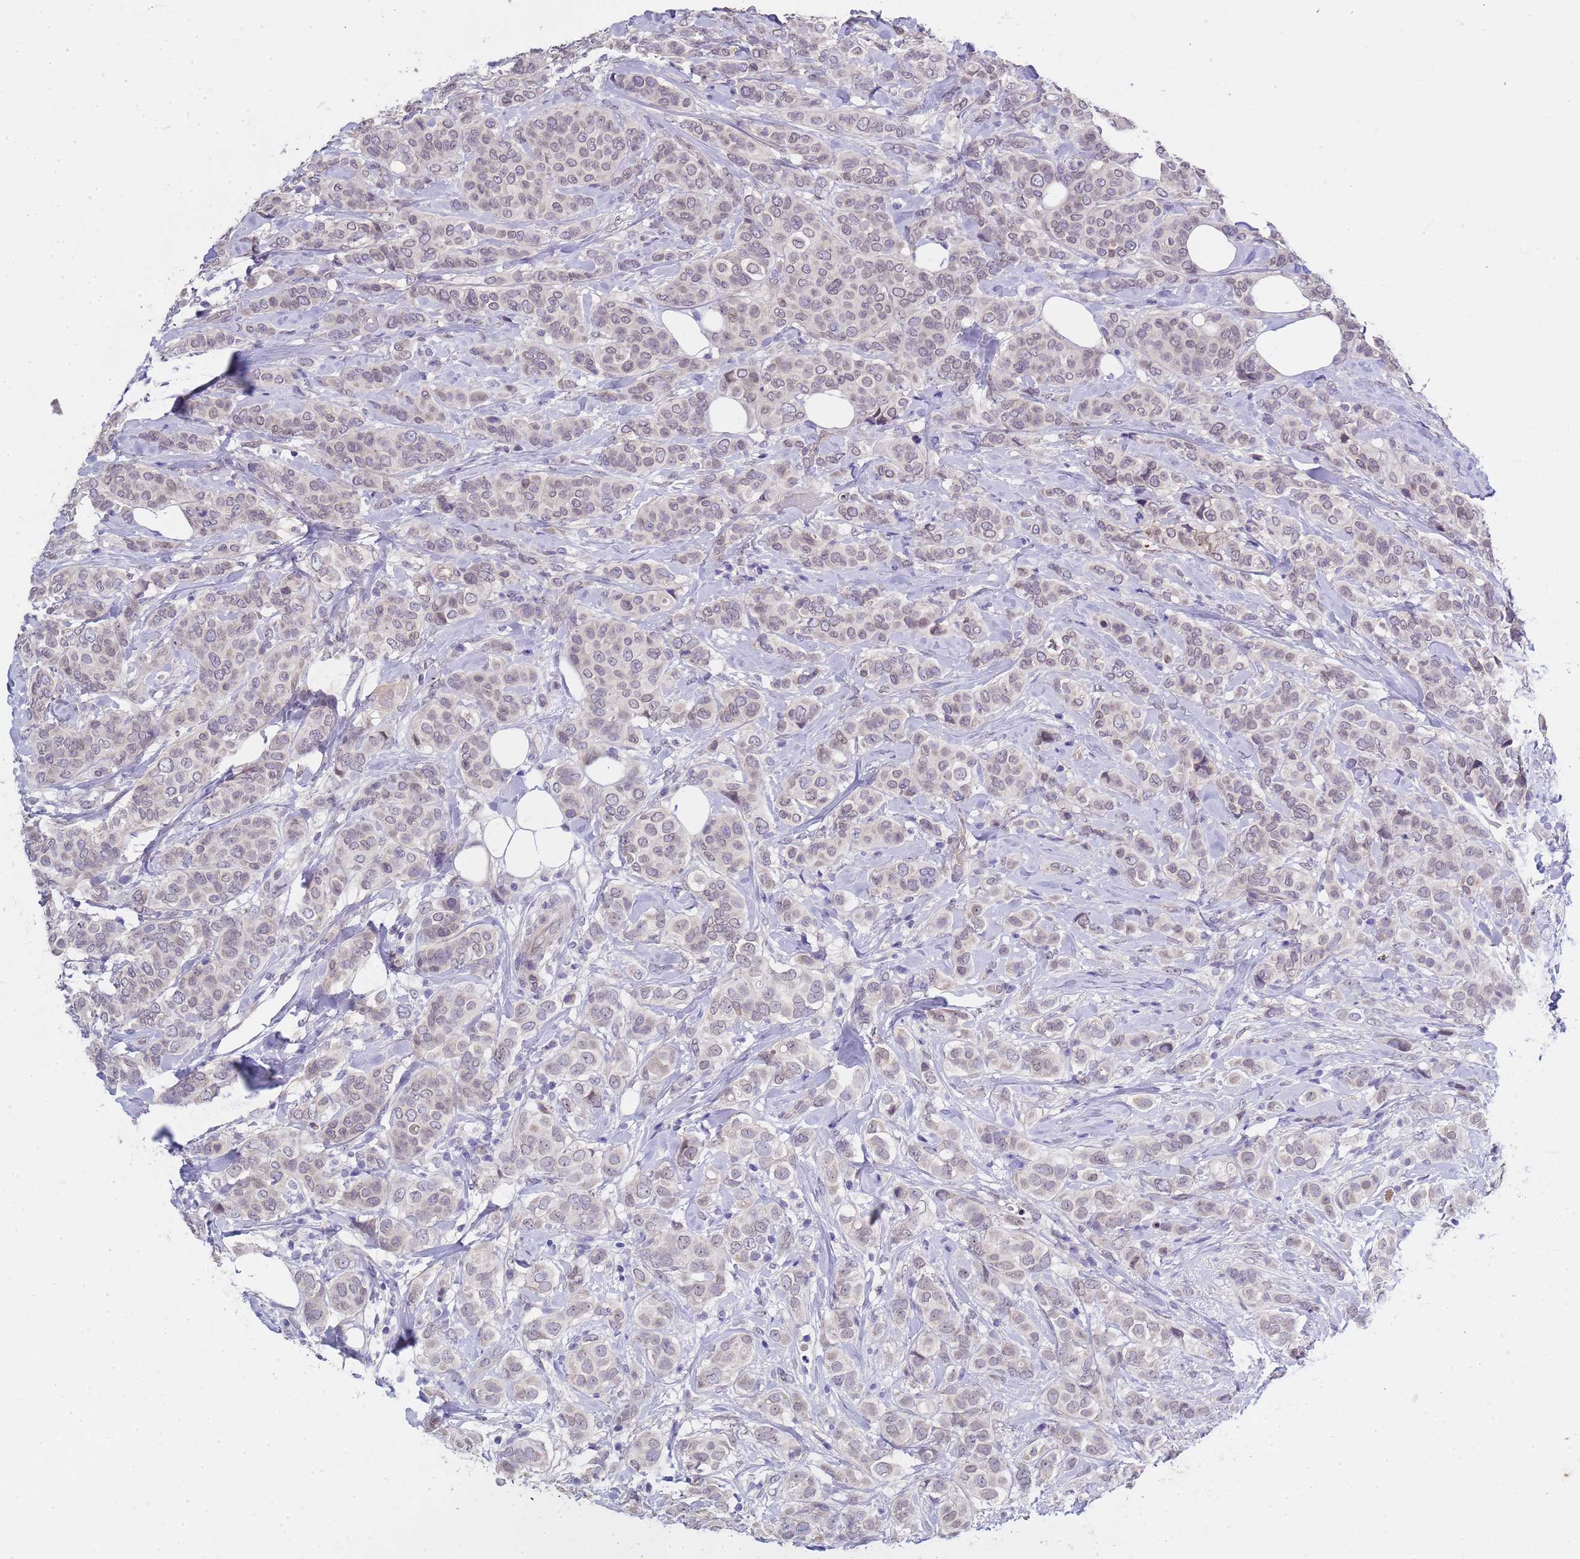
{"staining": {"intensity": "negative", "quantity": "none", "location": "none"}, "tissue": "breast cancer", "cell_type": "Tumor cells", "image_type": "cancer", "snomed": [{"axis": "morphology", "description": "Lobular carcinoma"}, {"axis": "topography", "description": "Breast"}], "caption": "This is an immunohistochemistry photomicrograph of human breast cancer (lobular carcinoma). There is no positivity in tumor cells.", "gene": "TRMT10A", "patient": {"sex": "female", "age": 51}}